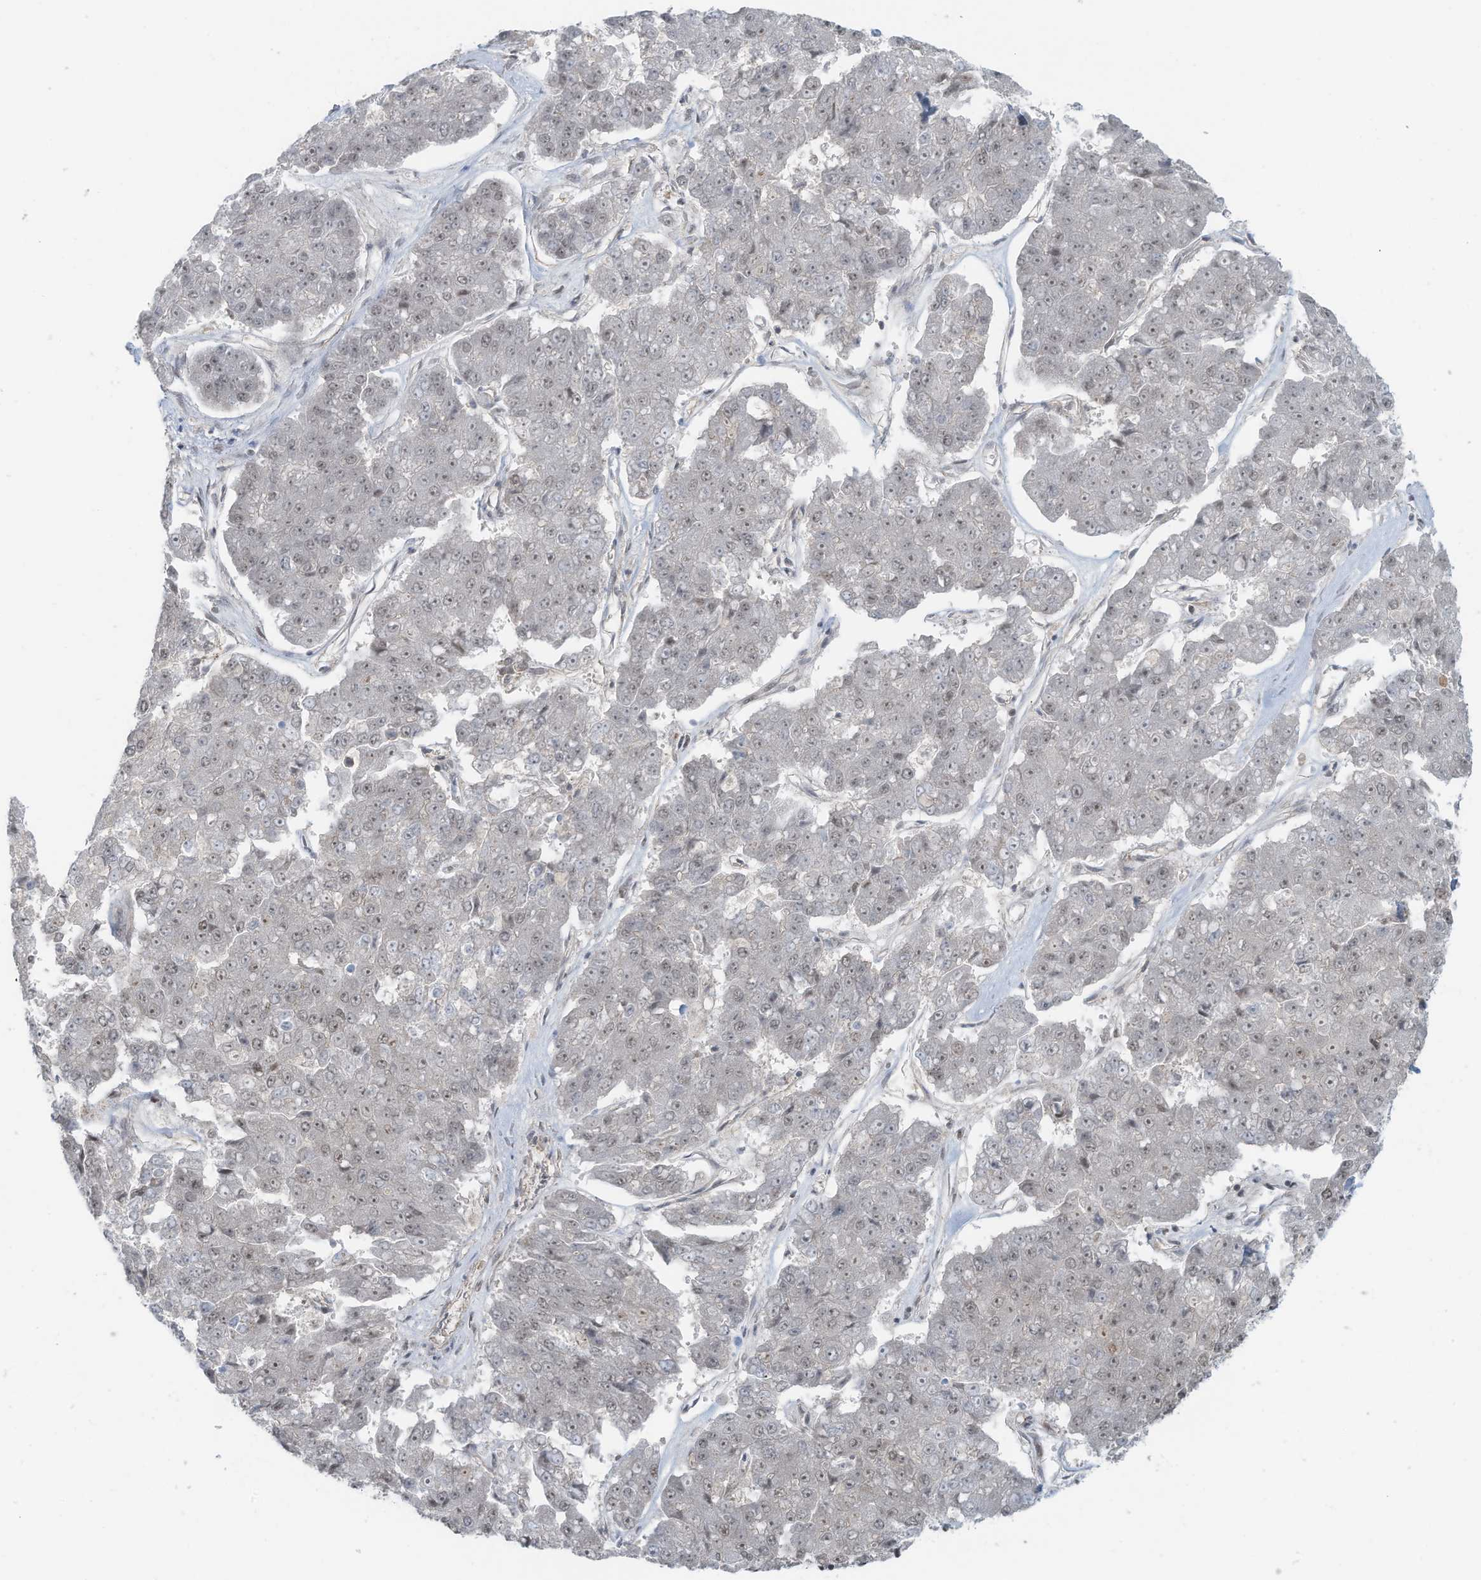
{"staining": {"intensity": "moderate", "quantity": "25%-75%", "location": "nuclear"}, "tissue": "pancreatic cancer", "cell_type": "Tumor cells", "image_type": "cancer", "snomed": [{"axis": "morphology", "description": "Adenocarcinoma, NOS"}, {"axis": "topography", "description": "Pancreas"}], "caption": "Immunohistochemistry histopathology image of neoplastic tissue: pancreatic cancer (adenocarcinoma) stained using IHC exhibits medium levels of moderate protein expression localized specifically in the nuclear of tumor cells, appearing as a nuclear brown color.", "gene": "DBR1", "patient": {"sex": "male", "age": 50}}